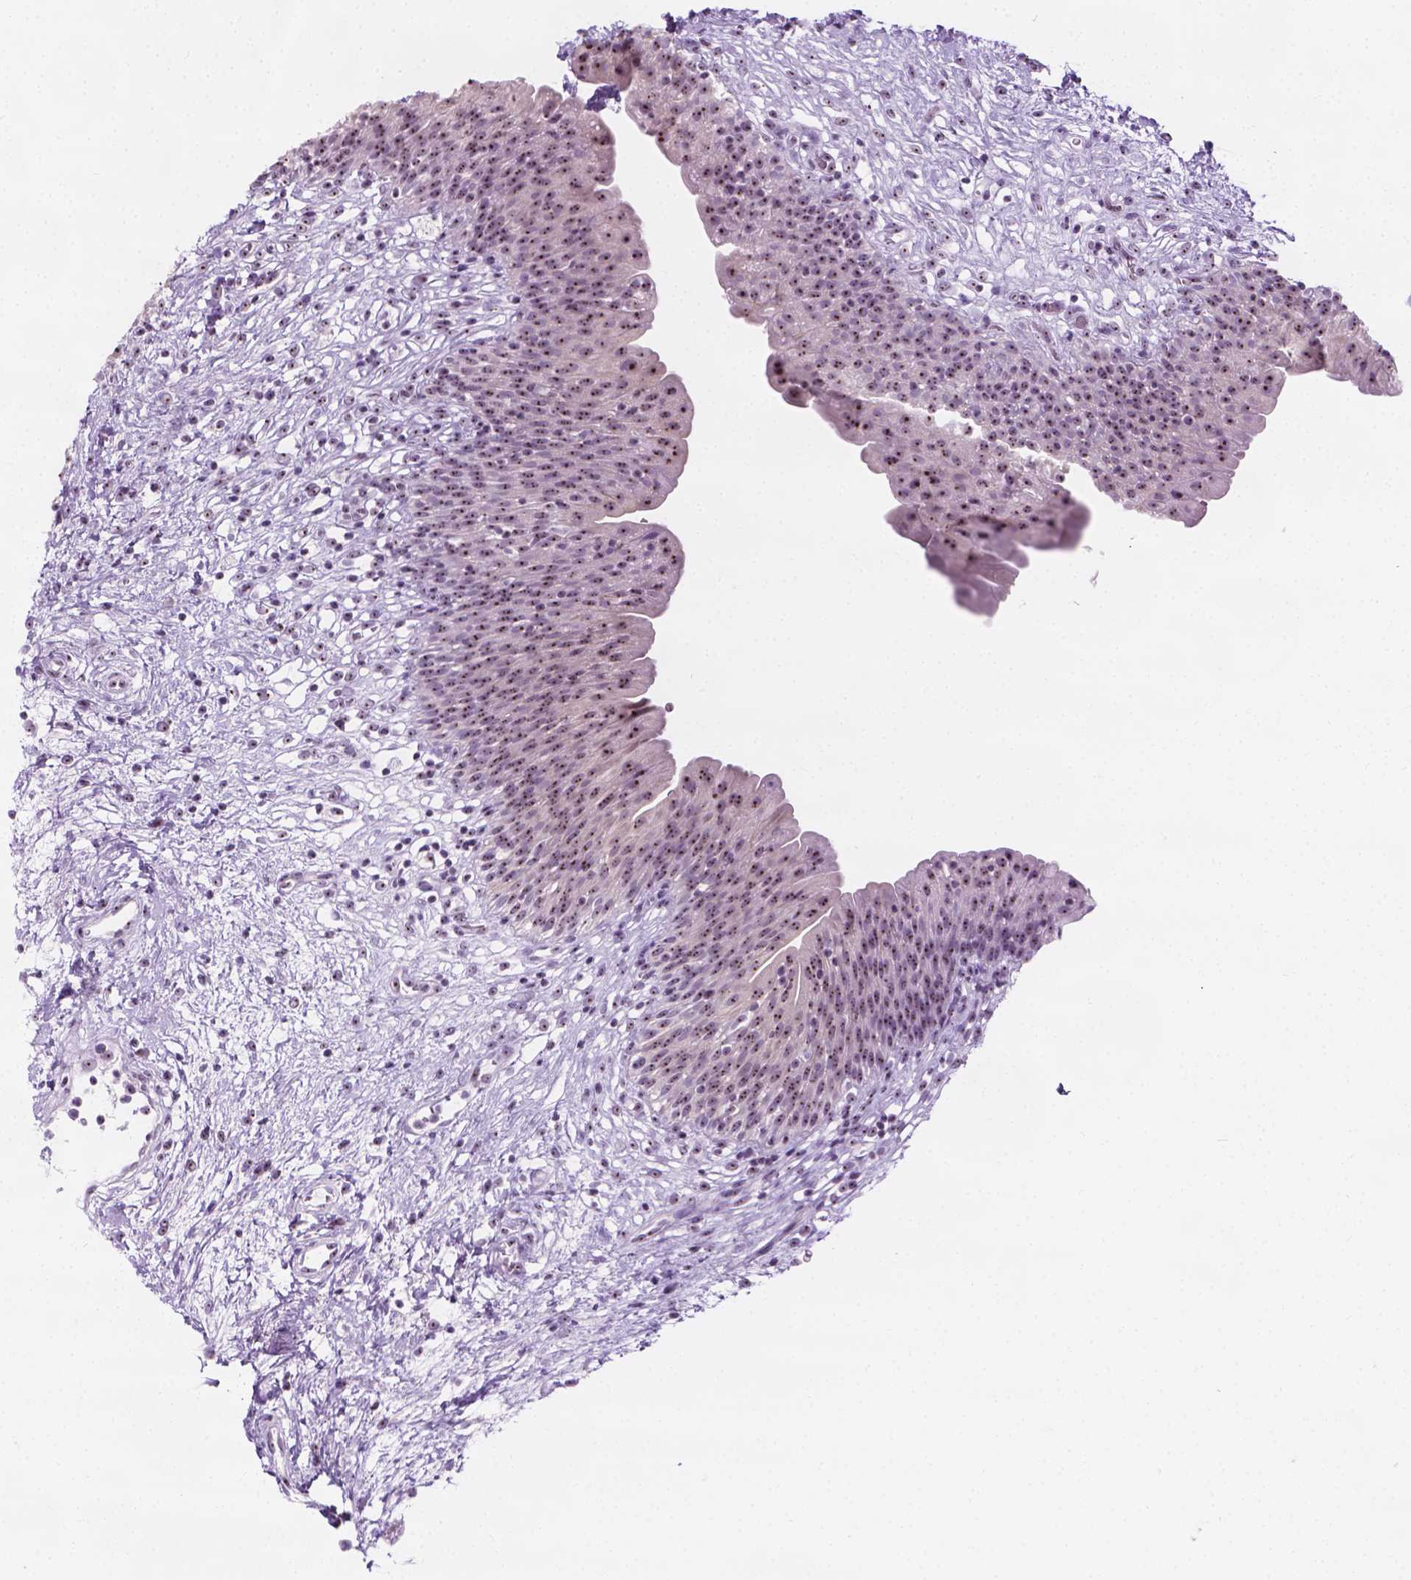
{"staining": {"intensity": "moderate", "quantity": ">75%", "location": "nuclear"}, "tissue": "urinary bladder", "cell_type": "Urothelial cells", "image_type": "normal", "snomed": [{"axis": "morphology", "description": "Normal tissue, NOS"}, {"axis": "topography", "description": "Urinary bladder"}], "caption": "Immunohistochemistry (DAB) staining of benign urinary bladder shows moderate nuclear protein expression in approximately >75% of urothelial cells.", "gene": "NOL7", "patient": {"sex": "male", "age": 76}}